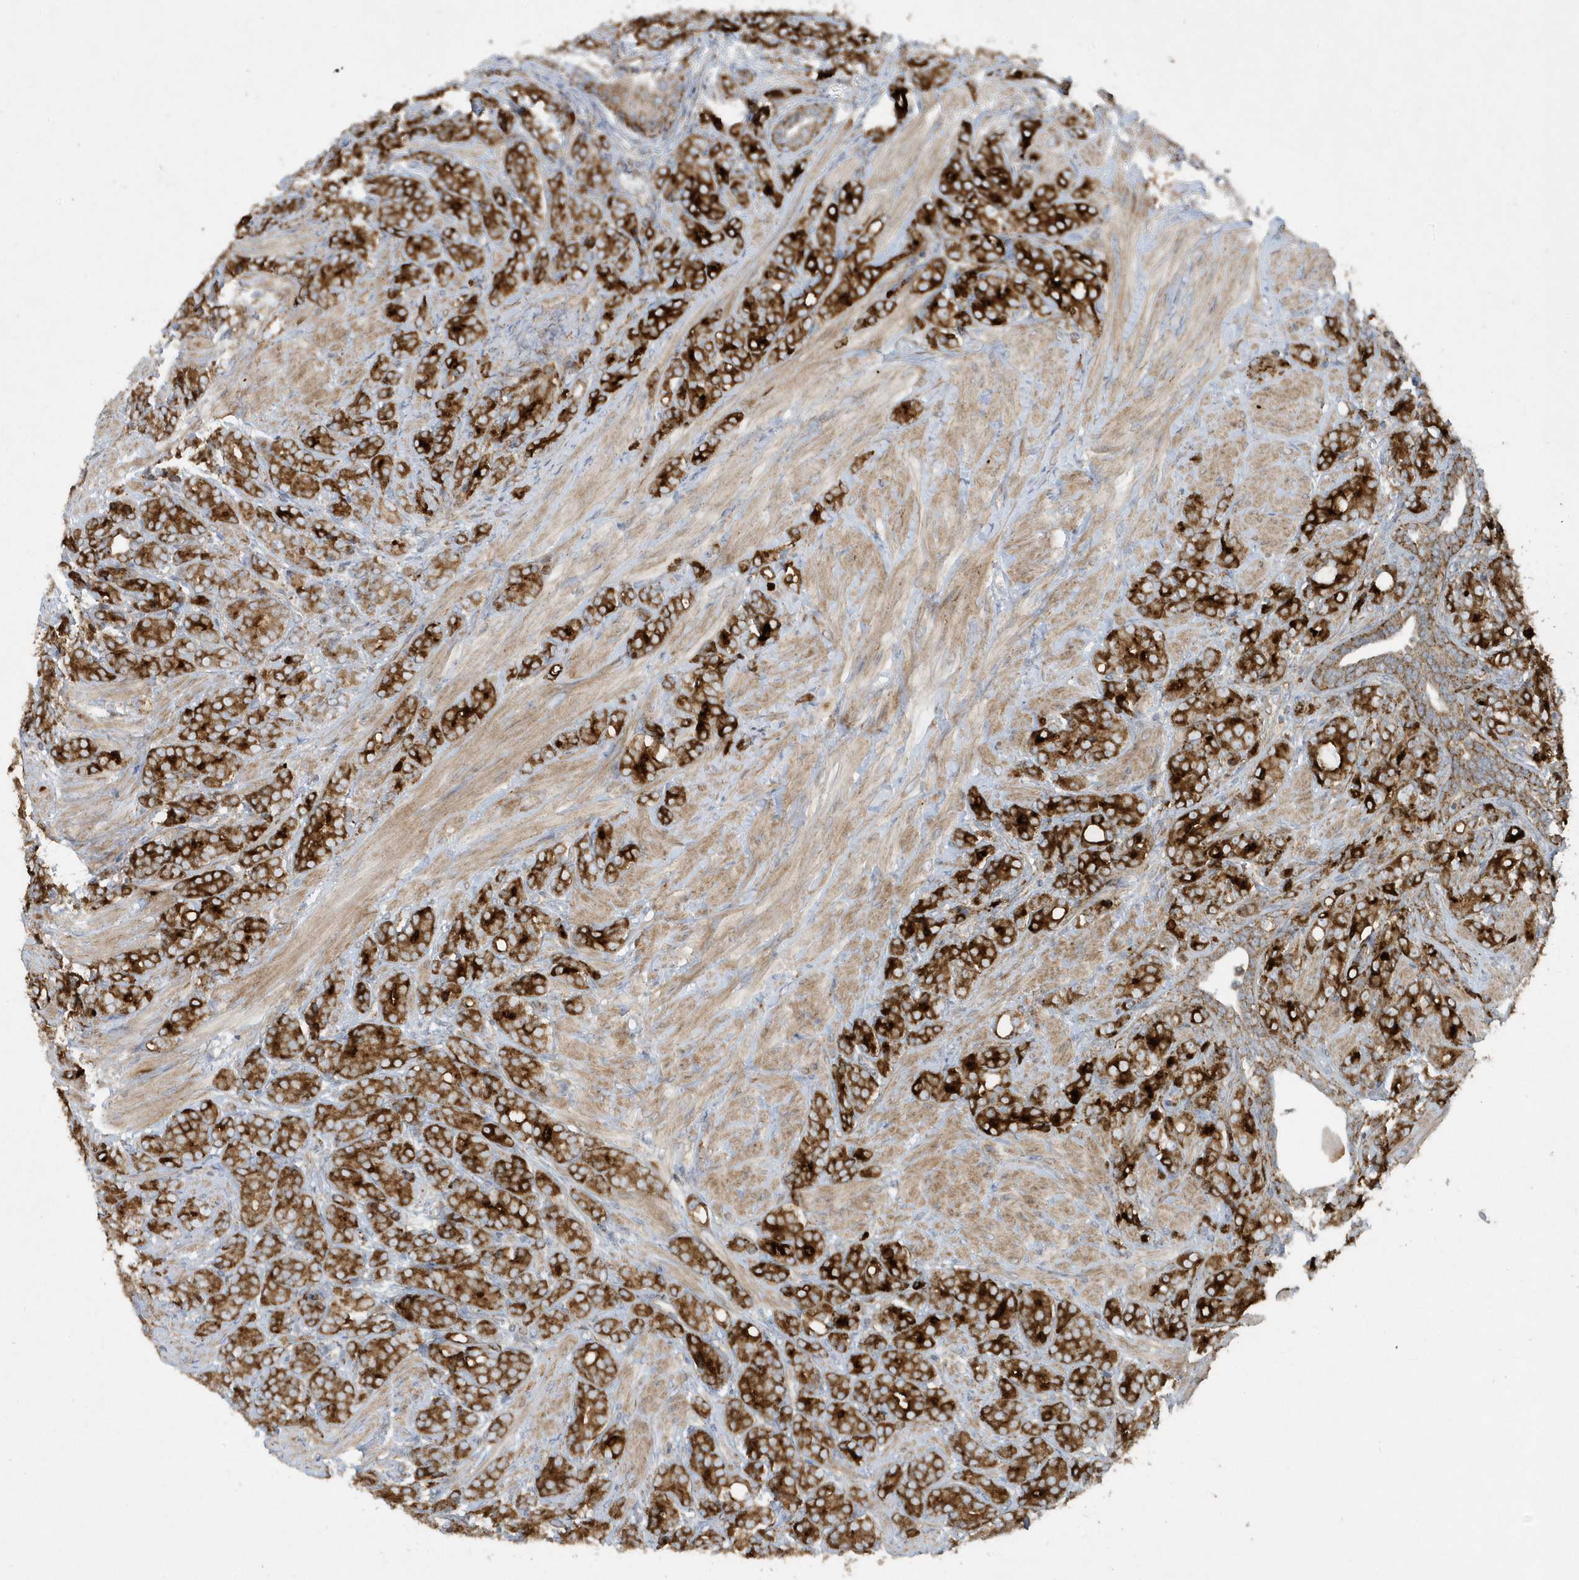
{"staining": {"intensity": "strong", "quantity": ">75%", "location": "cytoplasmic/membranous"}, "tissue": "prostate cancer", "cell_type": "Tumor cells", "image_type": "cancer", "snomed": [{"axis": "morphology", "description": "Adenocarcinoma, High grade"}, {"axis": "topography", "description": "Prostate"}], "caption": "The photomicrograph shows staining of prostate cancer, revealing strong cytoplasmic/membranous protein expression (brown color) within tumor cells.", "gene": "SLC38A2", "patient": {"sex": "male", "age": 62}}